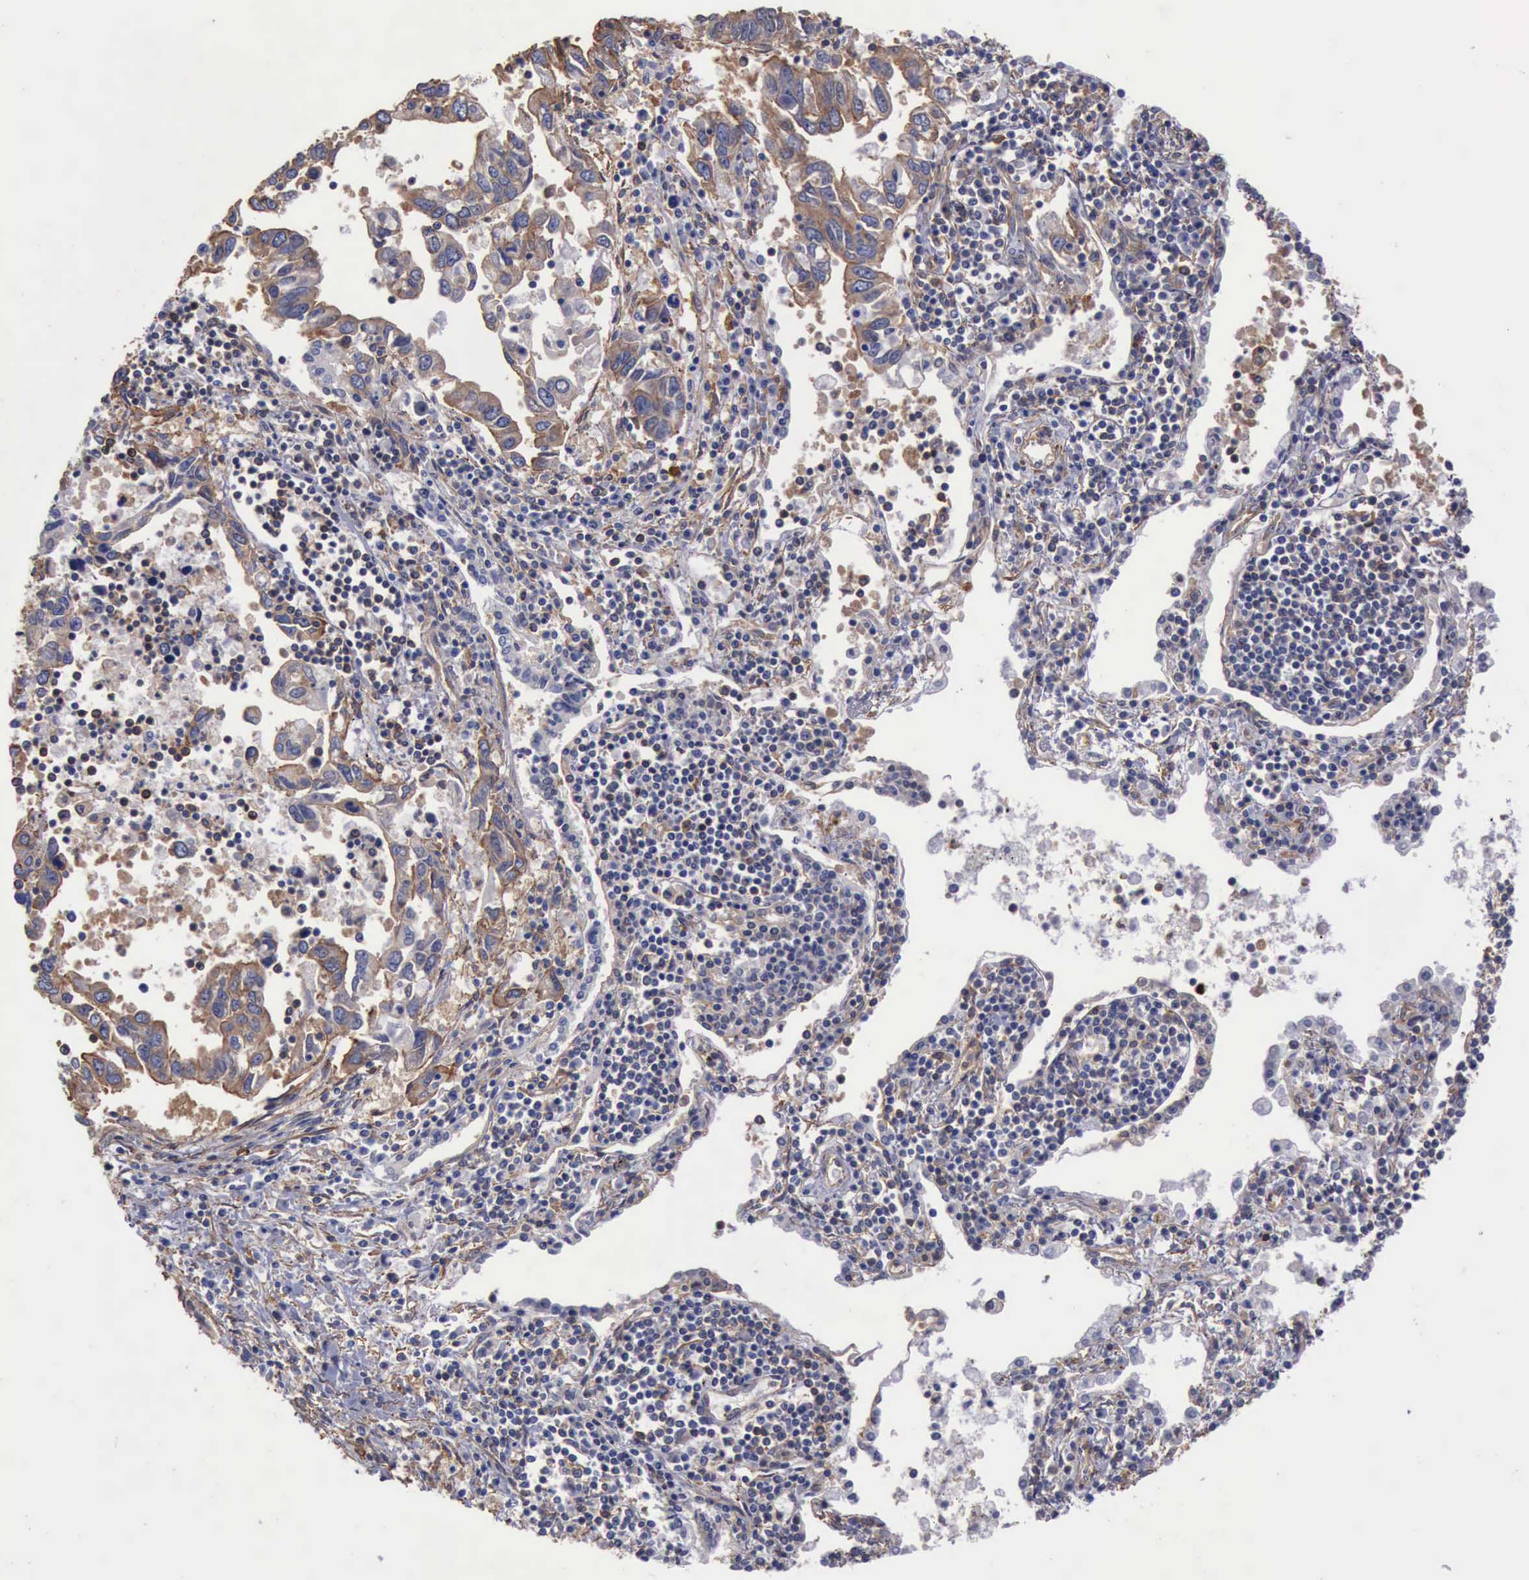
{"staining": {"intensity": "moderate", "quantity": "25%-75%", "location": "cytoplasmic/membranous"}, "tissue": "lung cancer", "cell_type": "Tumor cells", "image_type": "cancer", "snomed": [{"axis": "morphology", "description": "Adenocarcinoma, NOS"}, {"axis": "topography", "description": "Lung"}], "caption": "The histopathology image exhibits immunohistochemical staining of lung cancer (adenocarcinoma). There is moderate cytoplasmic/membranous positivity is present in about 25%-75% of tumor cells.", "gene": "FLNA", "patient": {"sex": "male", "age": 48}}